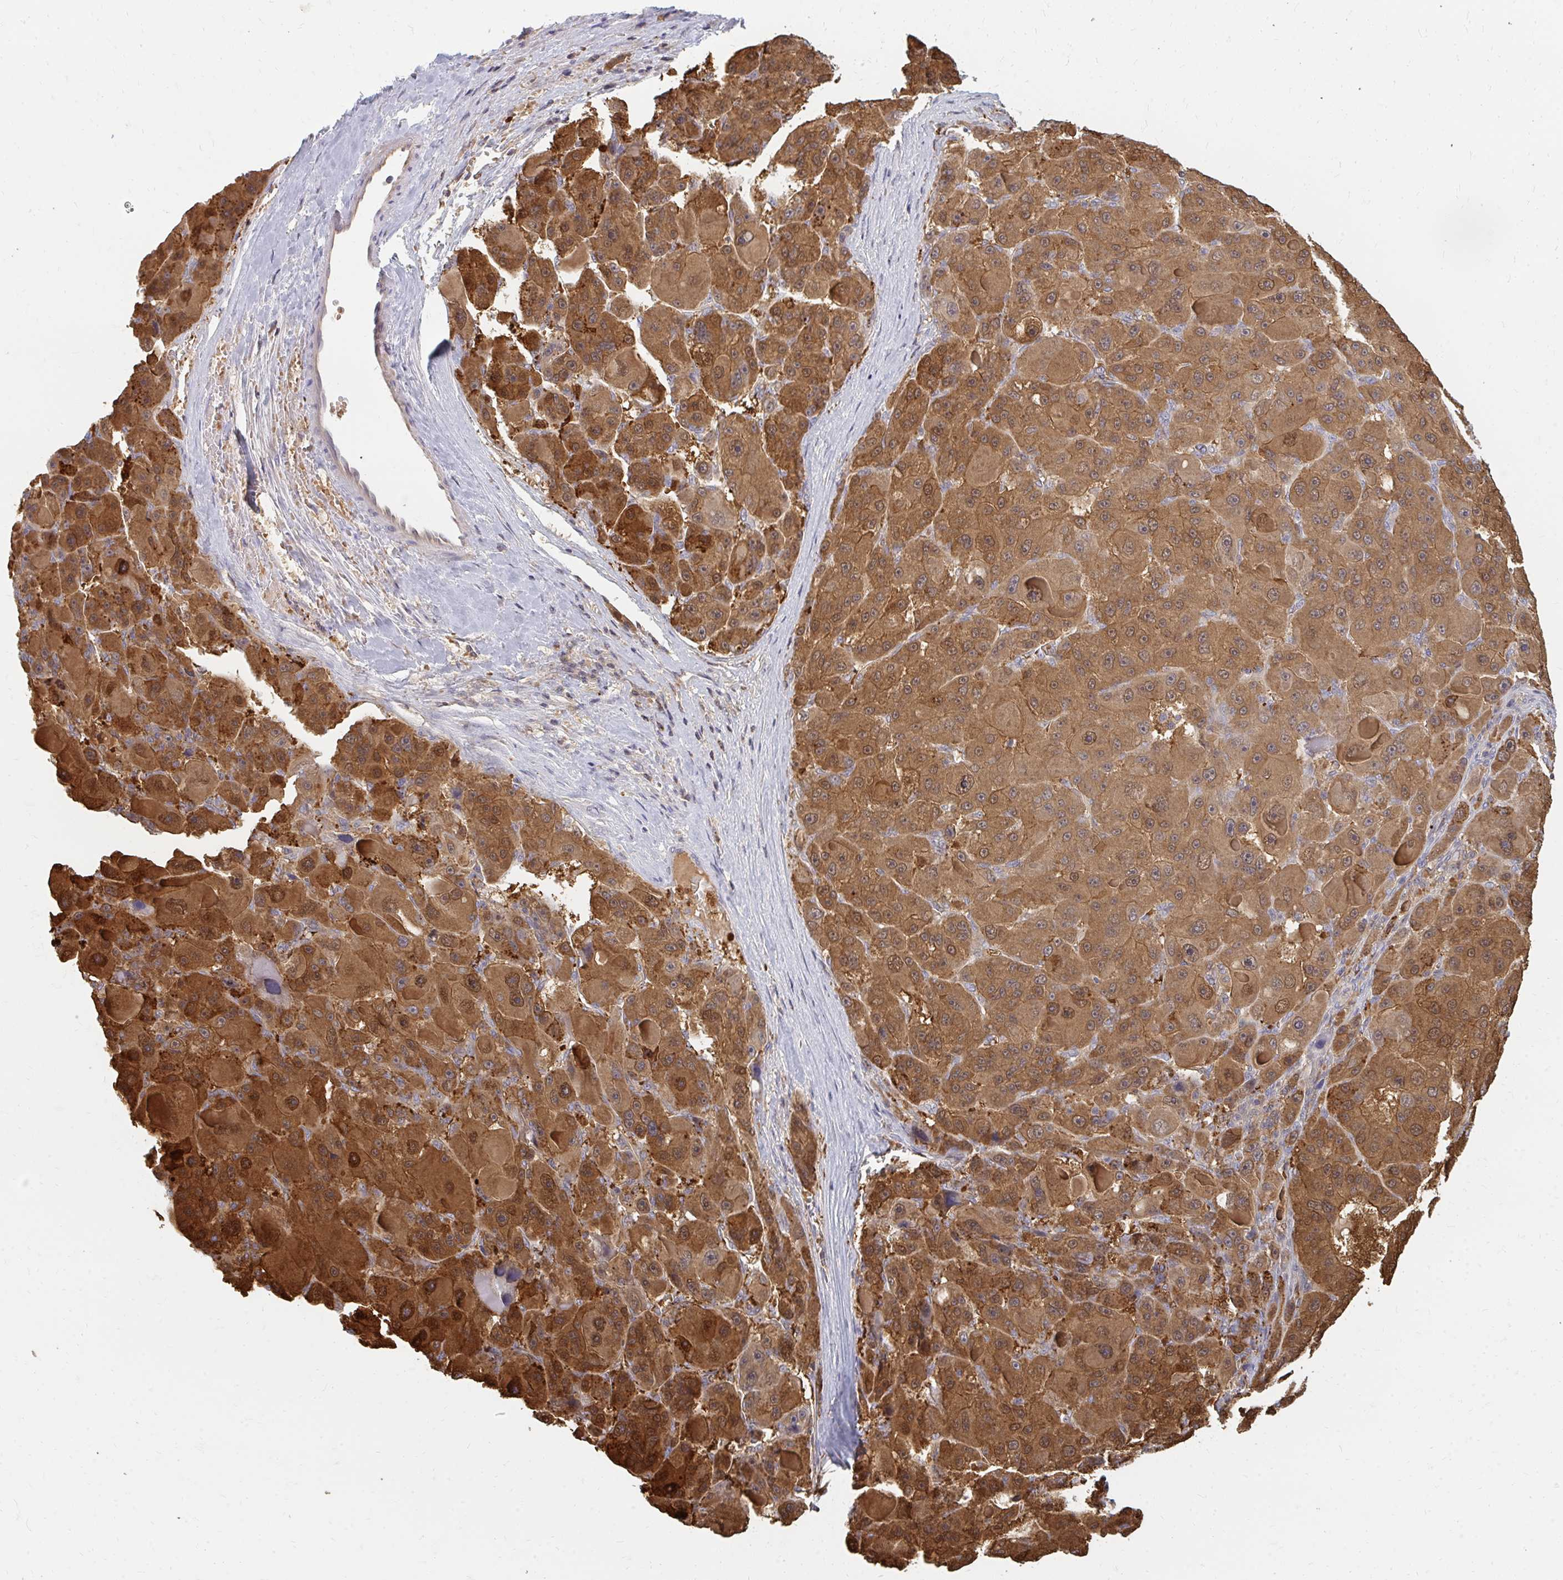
{"staining": {"intensity": "strong", "quantity": "25%-75%", "location": "cytoplasmic/membranous,nuclear"}, "tissue": "liver cancer", "cell_type": "Tumor cells", "image_type": "cancer", "snomed": [{"axis": "morphology", "description": "Carcinoma, Hepatocellular, NOS"}, {"axis": "topography", "description": "Liver"}], "caption": "IHC micrograph of hepatocellular carcinoma (liver) stained for a protein (brown), which displays high levels of strong cytoplasmic/membranous and nuclear staining in approximately 25%-75% of tumor cells.", "gene": "ZNF285", "patient": {"sex": "male", "age": 76}}